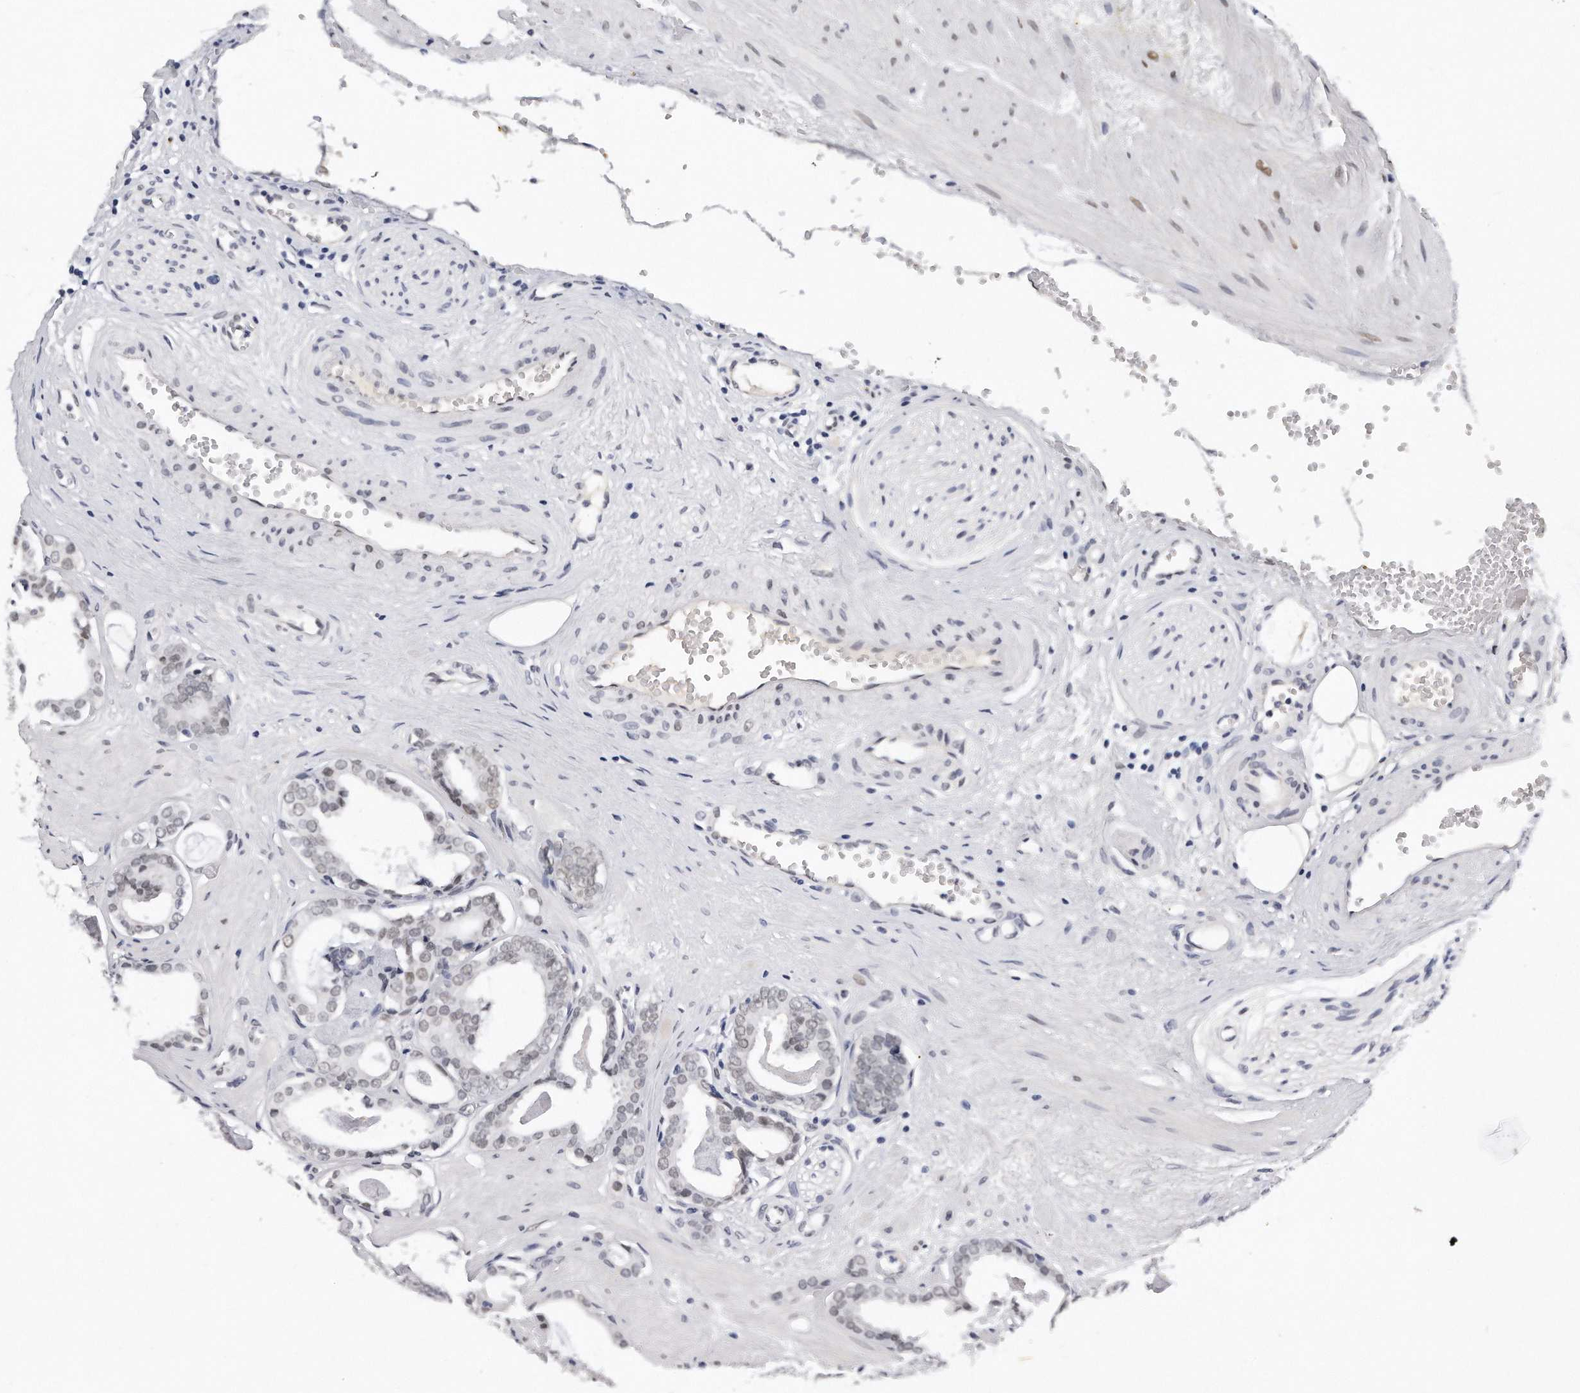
{"staining": {"intensity": "weak", "quantity": ">75%", "location": "nuclear"}, "tissue": "prostate cancer", "cell_type": "Tumor cells", "image_type": "cancer", "snomed": [{"axis": "morphology", "description": "Adenocarcinoma, Low grade"}, {"axis": "topography", "description": "Prostate"}], "caption": "Human low-grade adenocarcinoma (prostate) stained with a protein marker displays weak staining in tumor cells.", "gene": "CTBP2", "patient": {"sex": "male", "age": 53}}